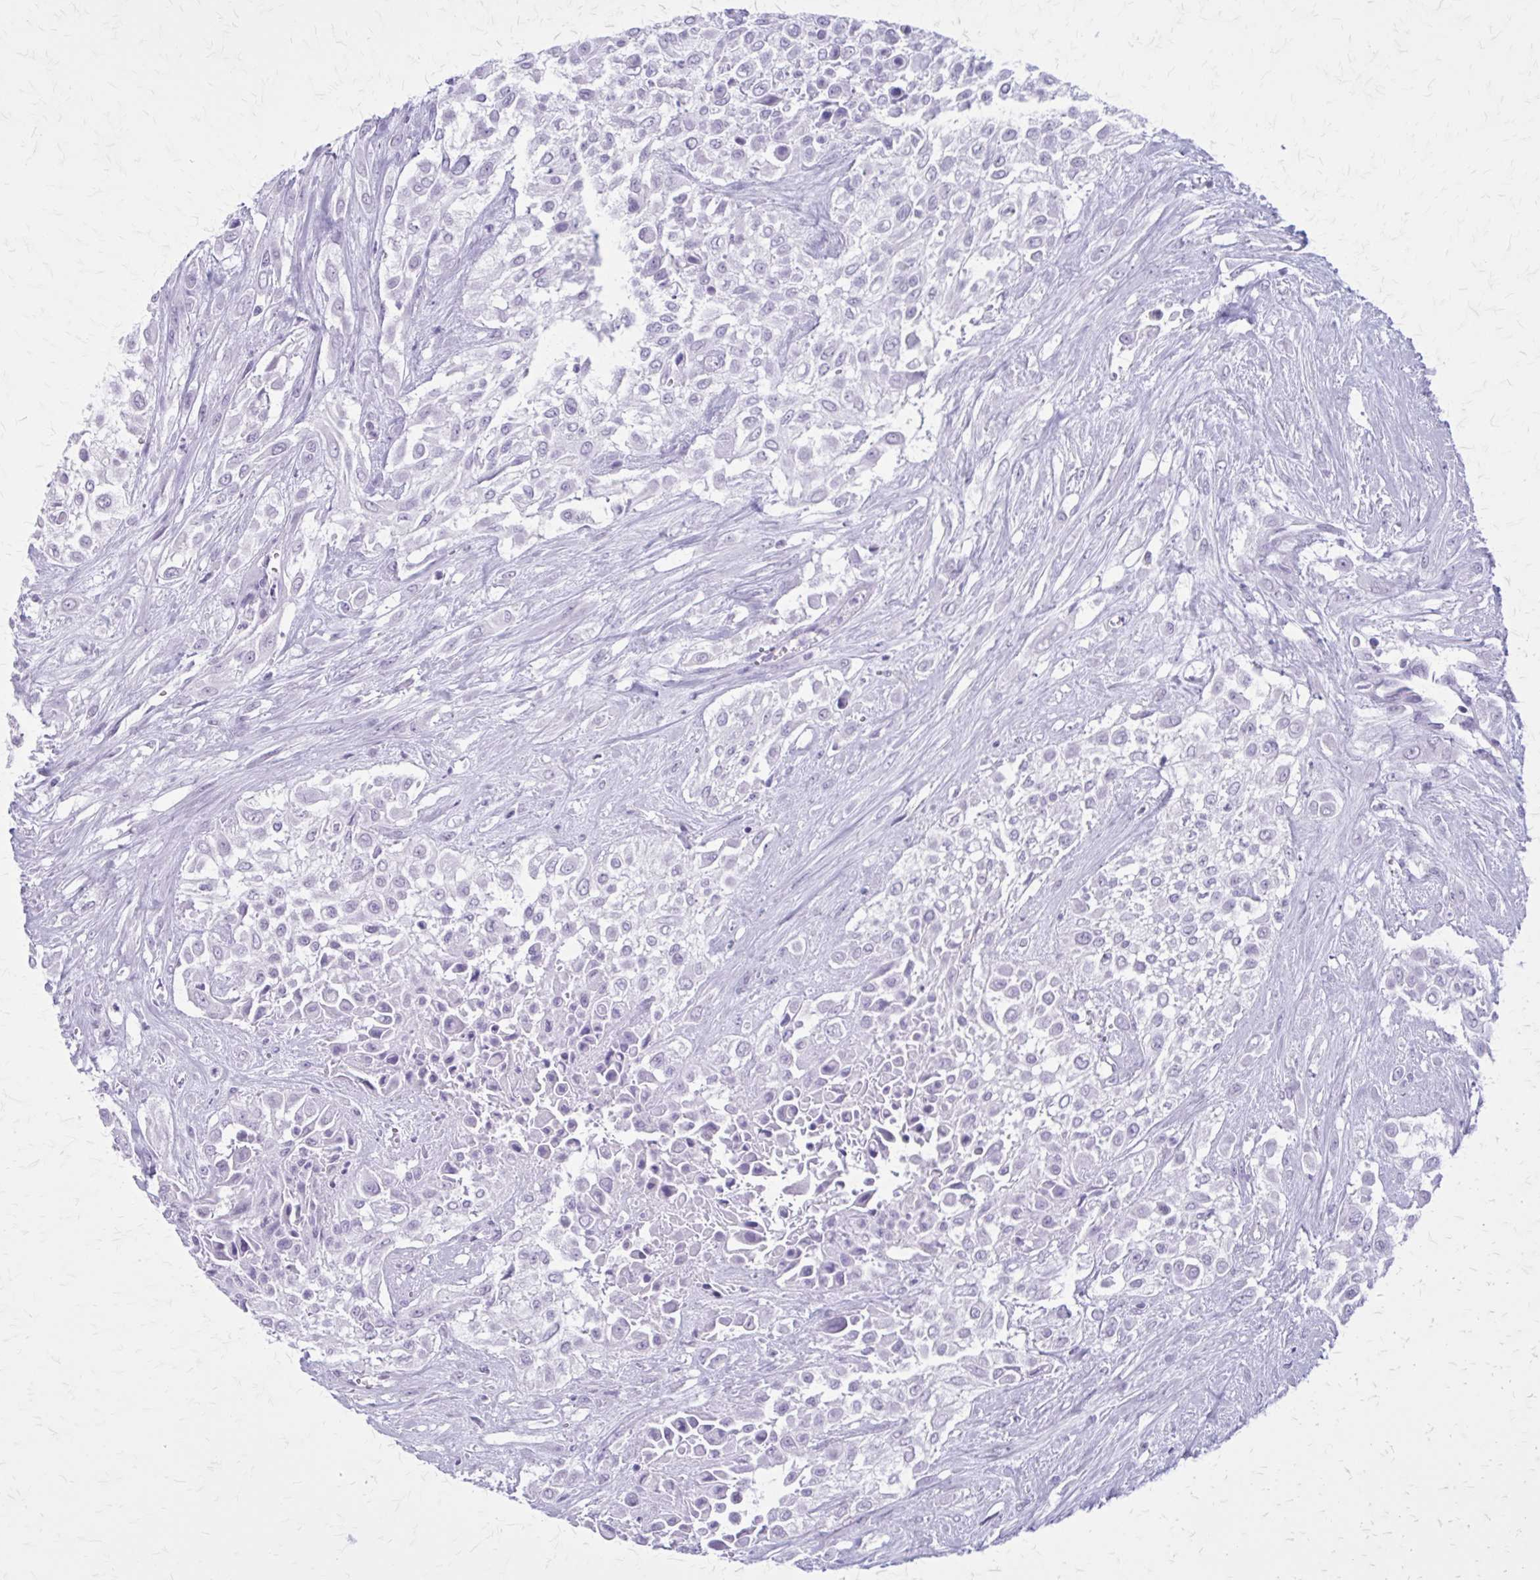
{"staining": {"intensity": "negative", "quantity": "none", "location": "none"}, "tissue": "urothelial cancer", "cell_type": "Tumor cells", "image_type": "cancer", "snomed": [{"axis": "morphology", "description": "Urothelial carcinoma, High grade"}, {"axis": "topography", "description": "Urinary bladder"}], "caption": "An image of human urothelial cancer is negative for staining in tumor cells. The staining is performed using DAB (3,3'-diaminobenzidine) brown chromogen with nuclei counter-stained in using hematoxylin.", "gene": "GAD1", "patient": {"sex": "male", "age": 57}}